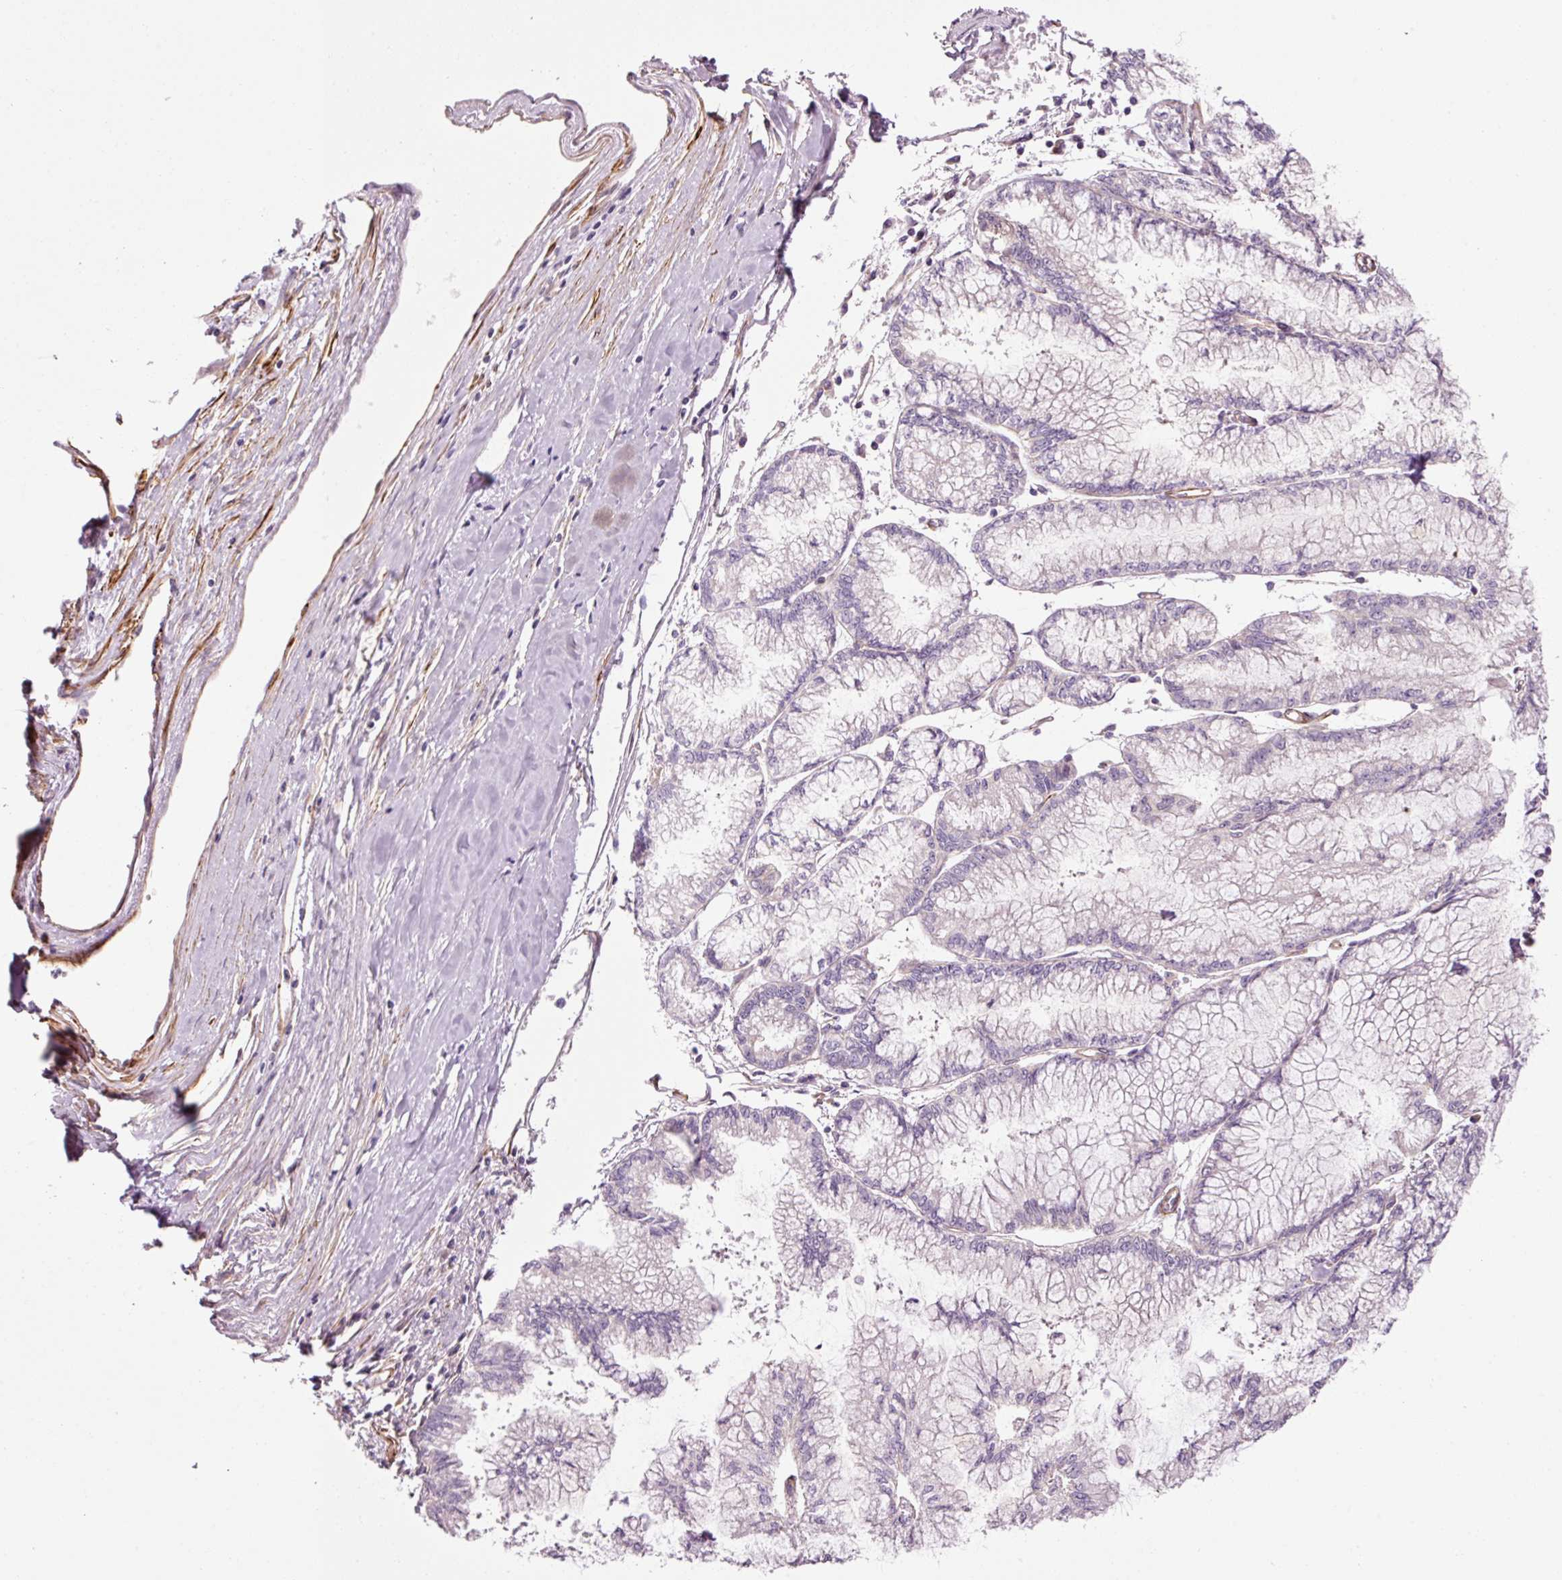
{"staining": {"intensity": "negative", "quantity": "none", "location": "none"}, "tissue": "pancreatic cancer", "cell_type": "Tumor cells", "image_type": "cancer", "snomed": [{"axis": "morphology", "description": "Adenocarcinoma, NOS"}, {"axis": "topography", "description": "Pancreas"}], "caption": "The immunohistochemistry (IHC) histopathology image has no significant expression in tumor cells of pancreatic cancer (adenocarcinoma) tissue.", "gene": "ANKRD20A1", "patient": {"sex": "male", "age": 73}}